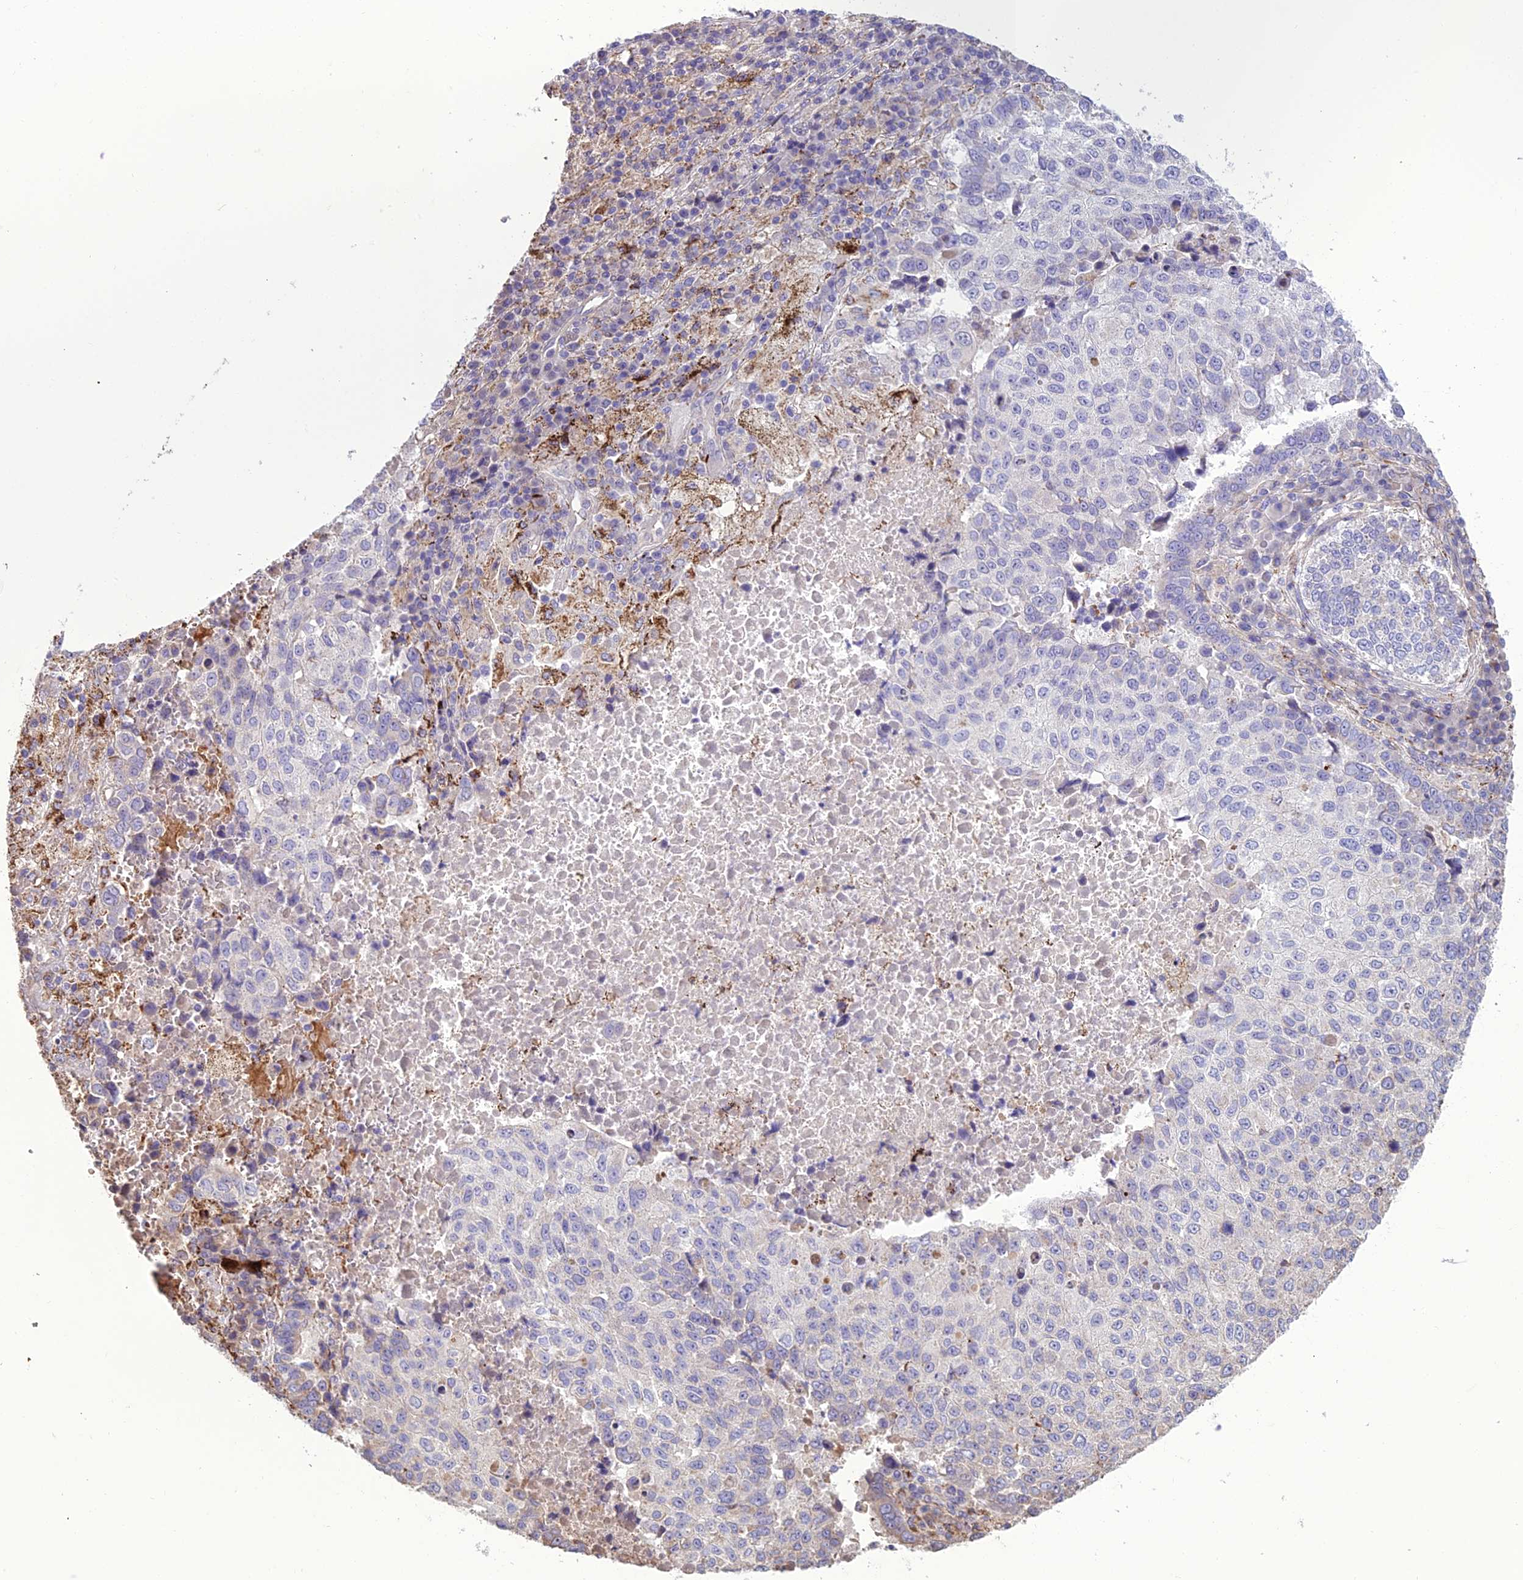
{"staining": {"intensity": "negative", "quantity": "none", "location": "none"}, "tissue": "lung cancer", "cell_type": "Tumor cells", "image_type": "cancer", "snomed": [{"axis": "morphology", "description": "Squamous cell carcinoma, NOS"}, {"axis": "topography", "description": "Lung"}], "caption": "Photomicrograph shows no protein expression in tumor cells of squamous cell carcinoma (lung) tissue.", "gene": "TBC1D24", "patient": {"sex": "male", "age": 73}}